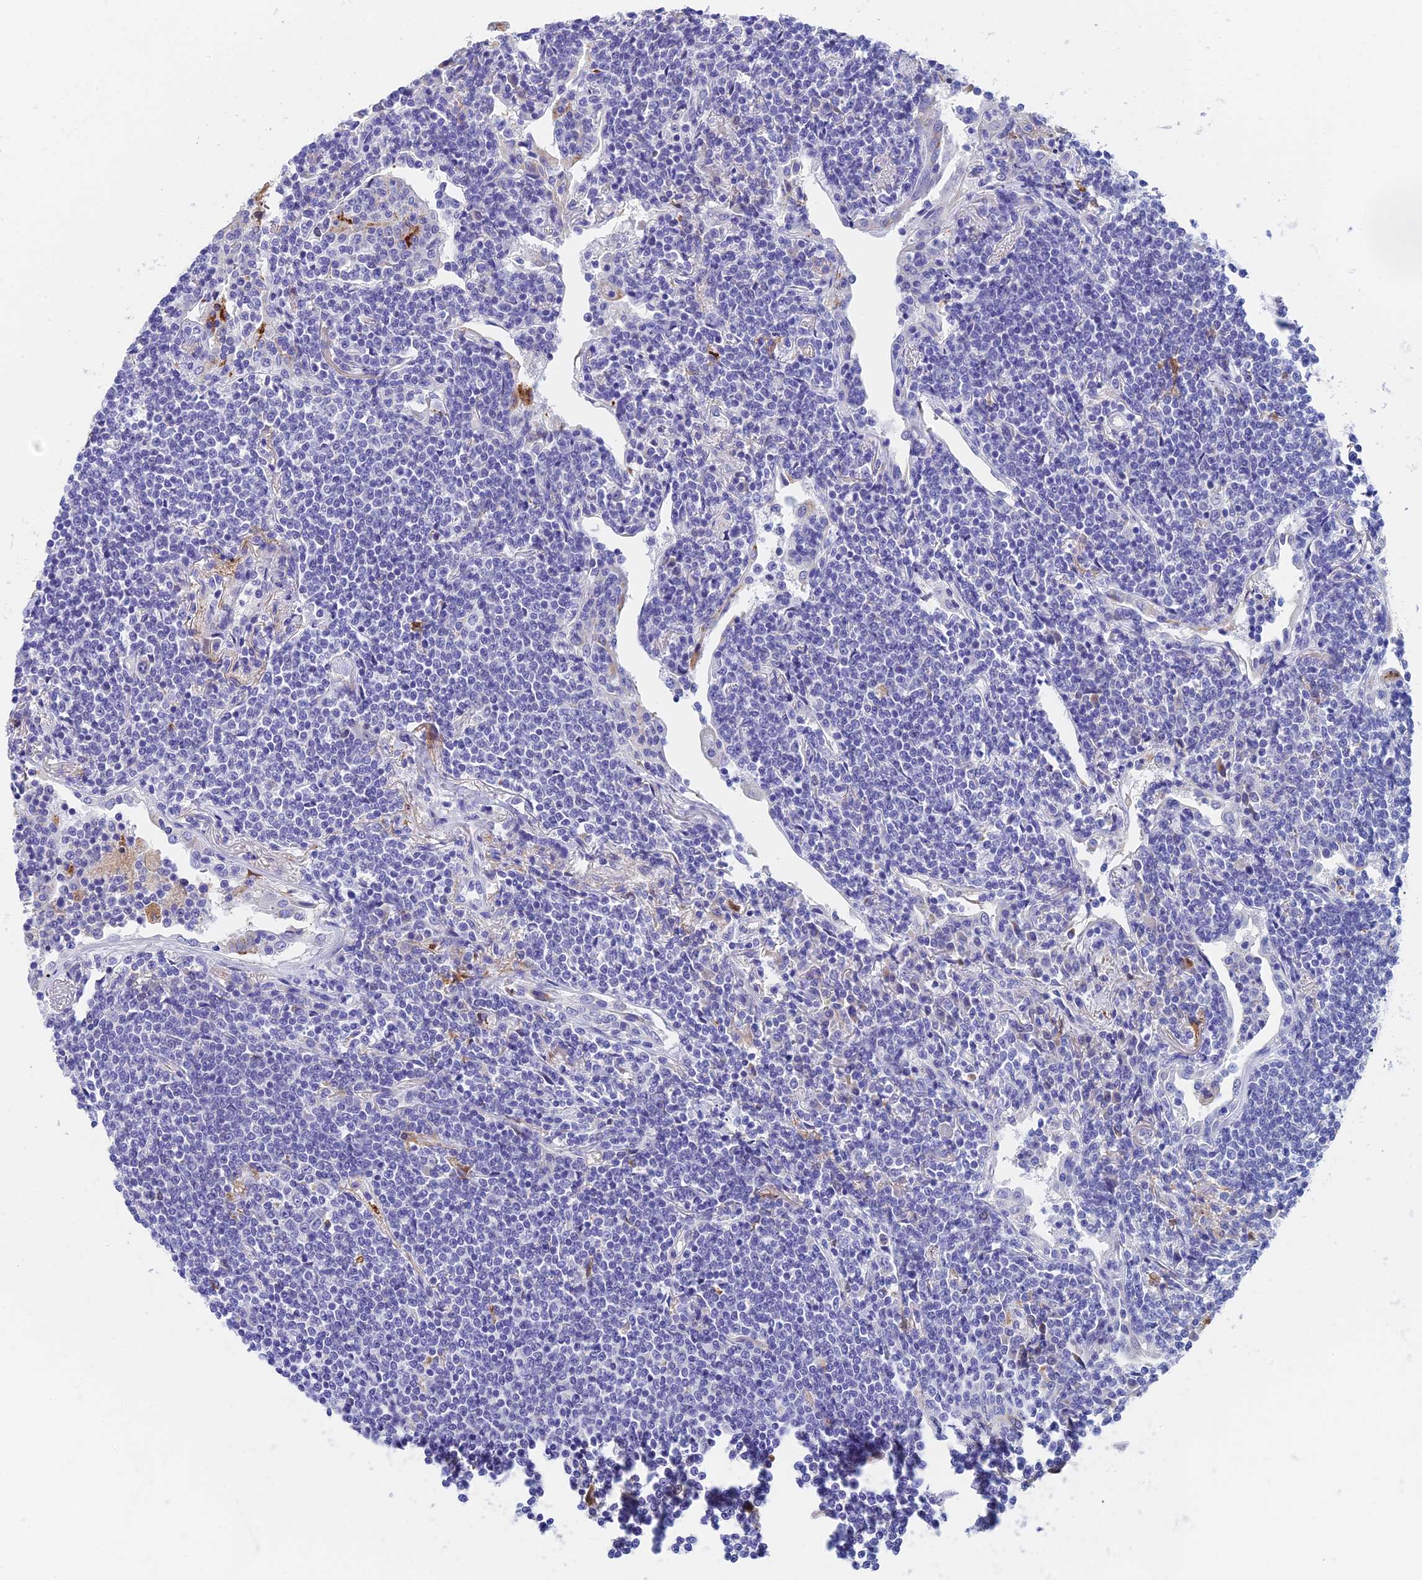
{"staining": {"intensity": "negative", "quantity": "none", "location": "none"}, "tissue": "lymphoma", "cell_type": "Tumor cells", "image_type": "cancer", "snomed": [{"axis": "morphology", "description": "Malignant lymphoma, non-Hodgkin's type, Low grade"}, {"axis": "topography", "description": "Lung"}], "caption": "A photomicrograph of low-grade malignant lymphoma, non-Hodgkin's type stained for a protein shows no brown staining in tumor cells. Nuclei are stained in blue.", "gene": "ADAMTS13", "patient": {"sex": "female", "age": 71}}